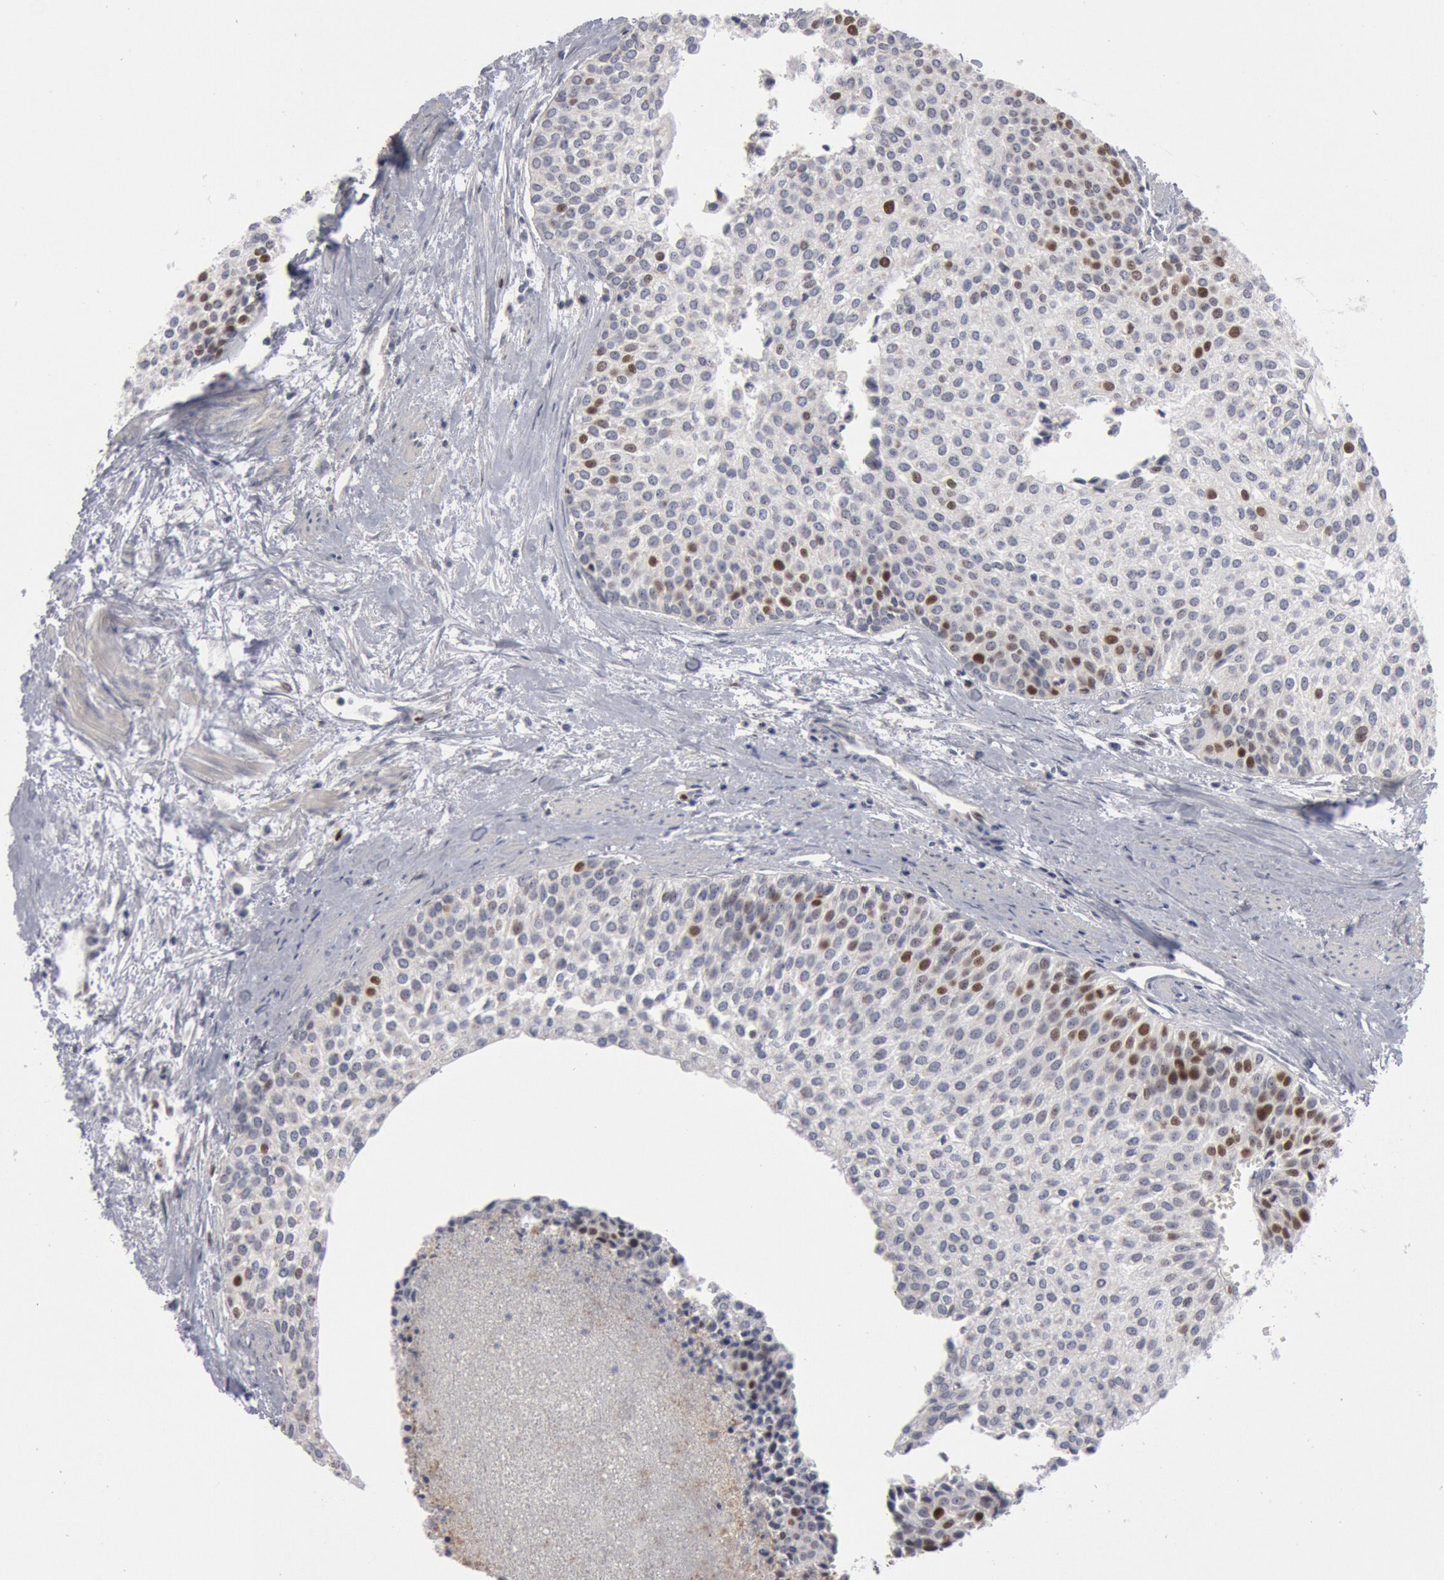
{"staining": {"intensity": "weak", "quantity": "25%-75%", "location": "nuclear"}, "tissue": "urothelial cancer", "cell_type": "Tumor cells", "image_type": "cancer", "snomed": [{"axis": "morphology", "description": "Urothelial carcinoma, Low grade"}, {"axis": "topography", "description": "Urinary bladder"}], "caption": "Tumor cells demonstrate weak nuclear expression in about 25%-75% of cells in urothelial cancer. The staining was performed using DAB to visualize the protein expression in brown, while the nuclei were stained in blue with hematoxylin (Magnification: 20x).", "gene": "WDHD1", "patient": {"sex": "female", "age": 73}}